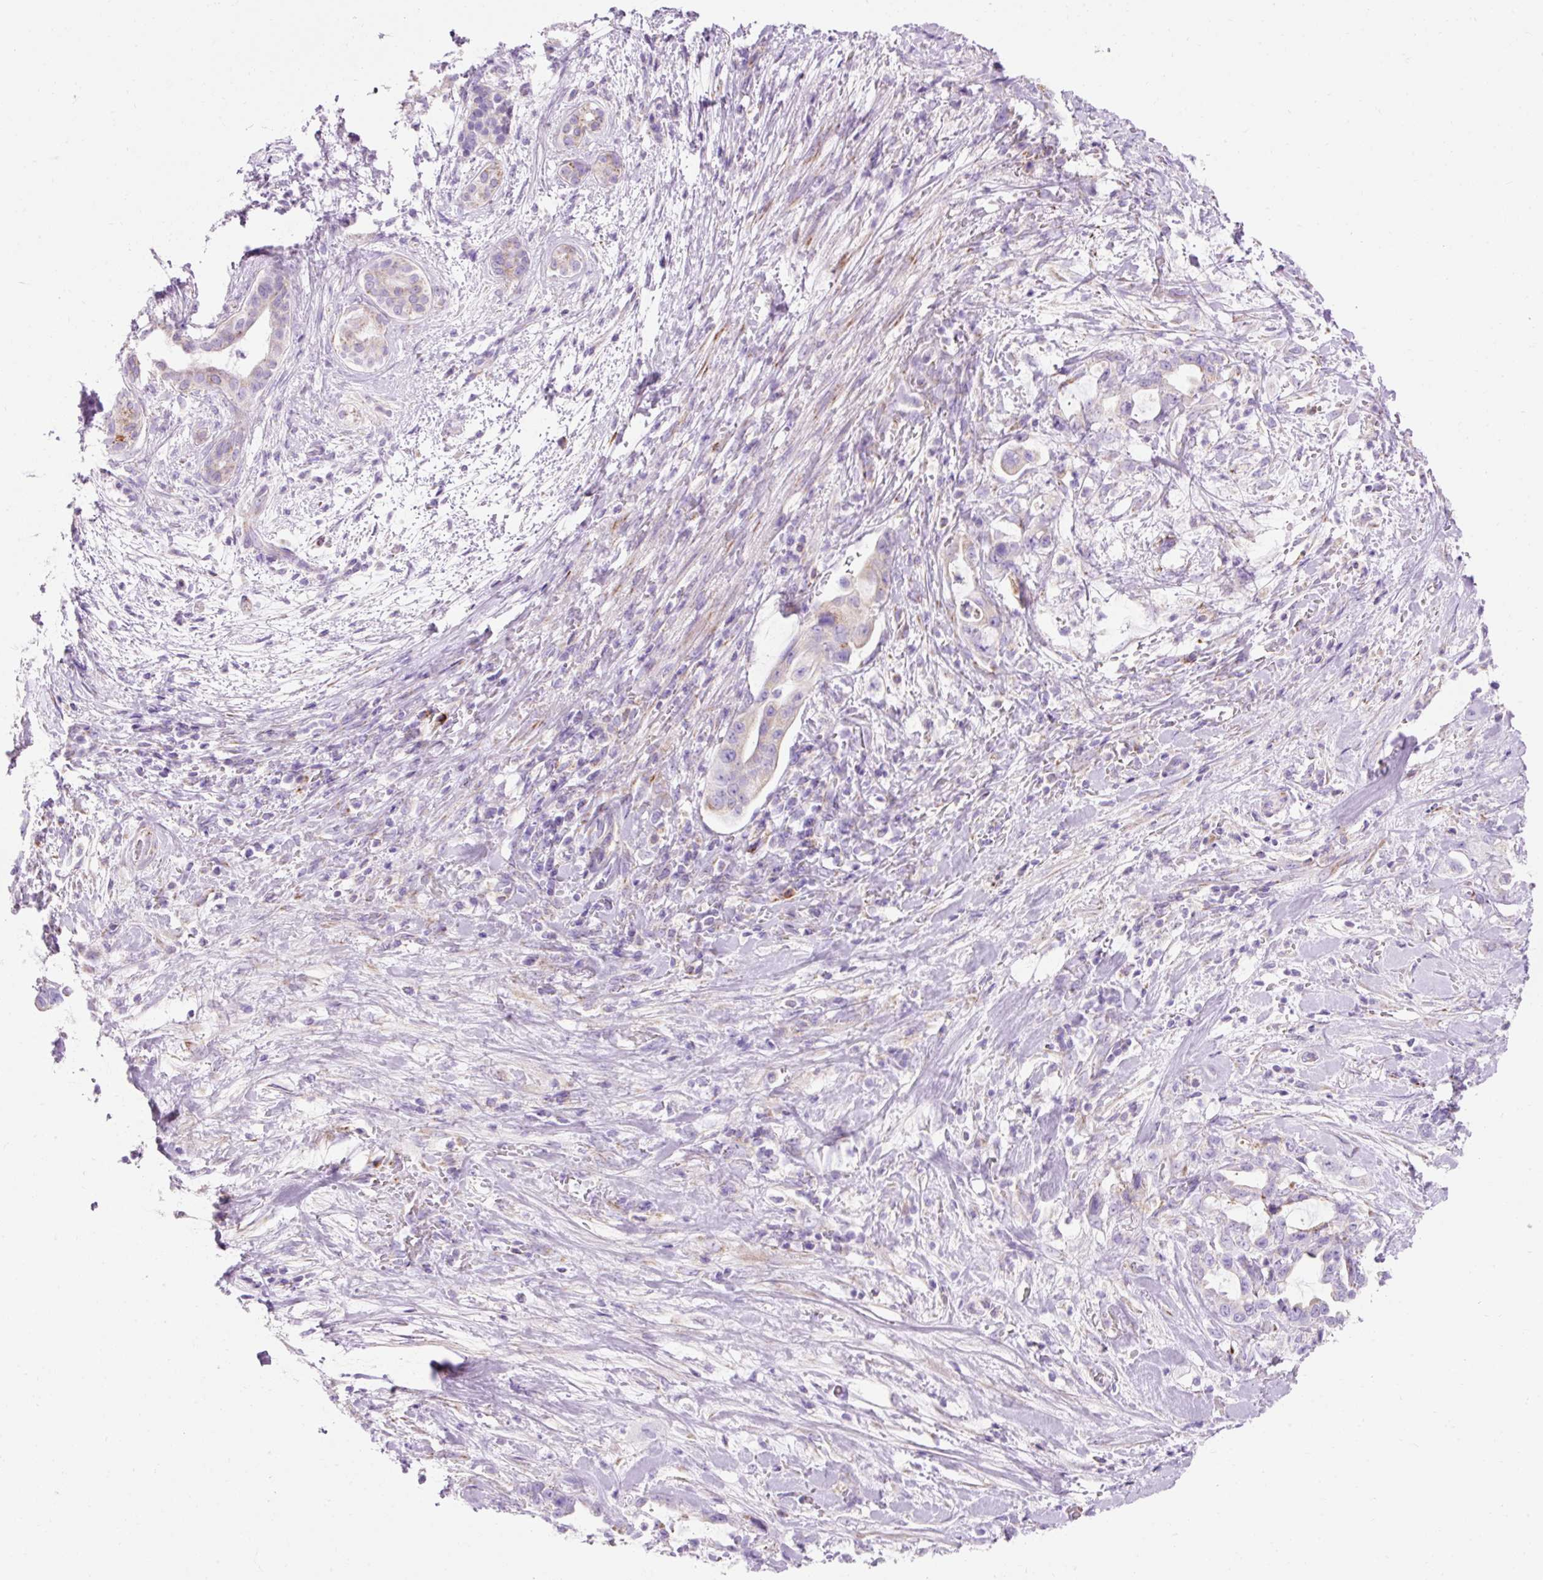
{"staining": {"intensity": "negative", "quantity": "none", "location": "none"}, "tissue": "pancreatic cancer", "cell_type": "Tumor cells", "image_type": "cancer", "snomed": [{"axis": "morphology", "description": "Adenocarcinoma, NOS"}, {"axis": "topography", "description": "Pancreas"}], "caption": "Immunohistochemistry of human adenocarcinoma (pancreatic) reveals no staining in tumor cells.", "gene": "PLPP2", "patient": {"sex": "female", "age": 61}}